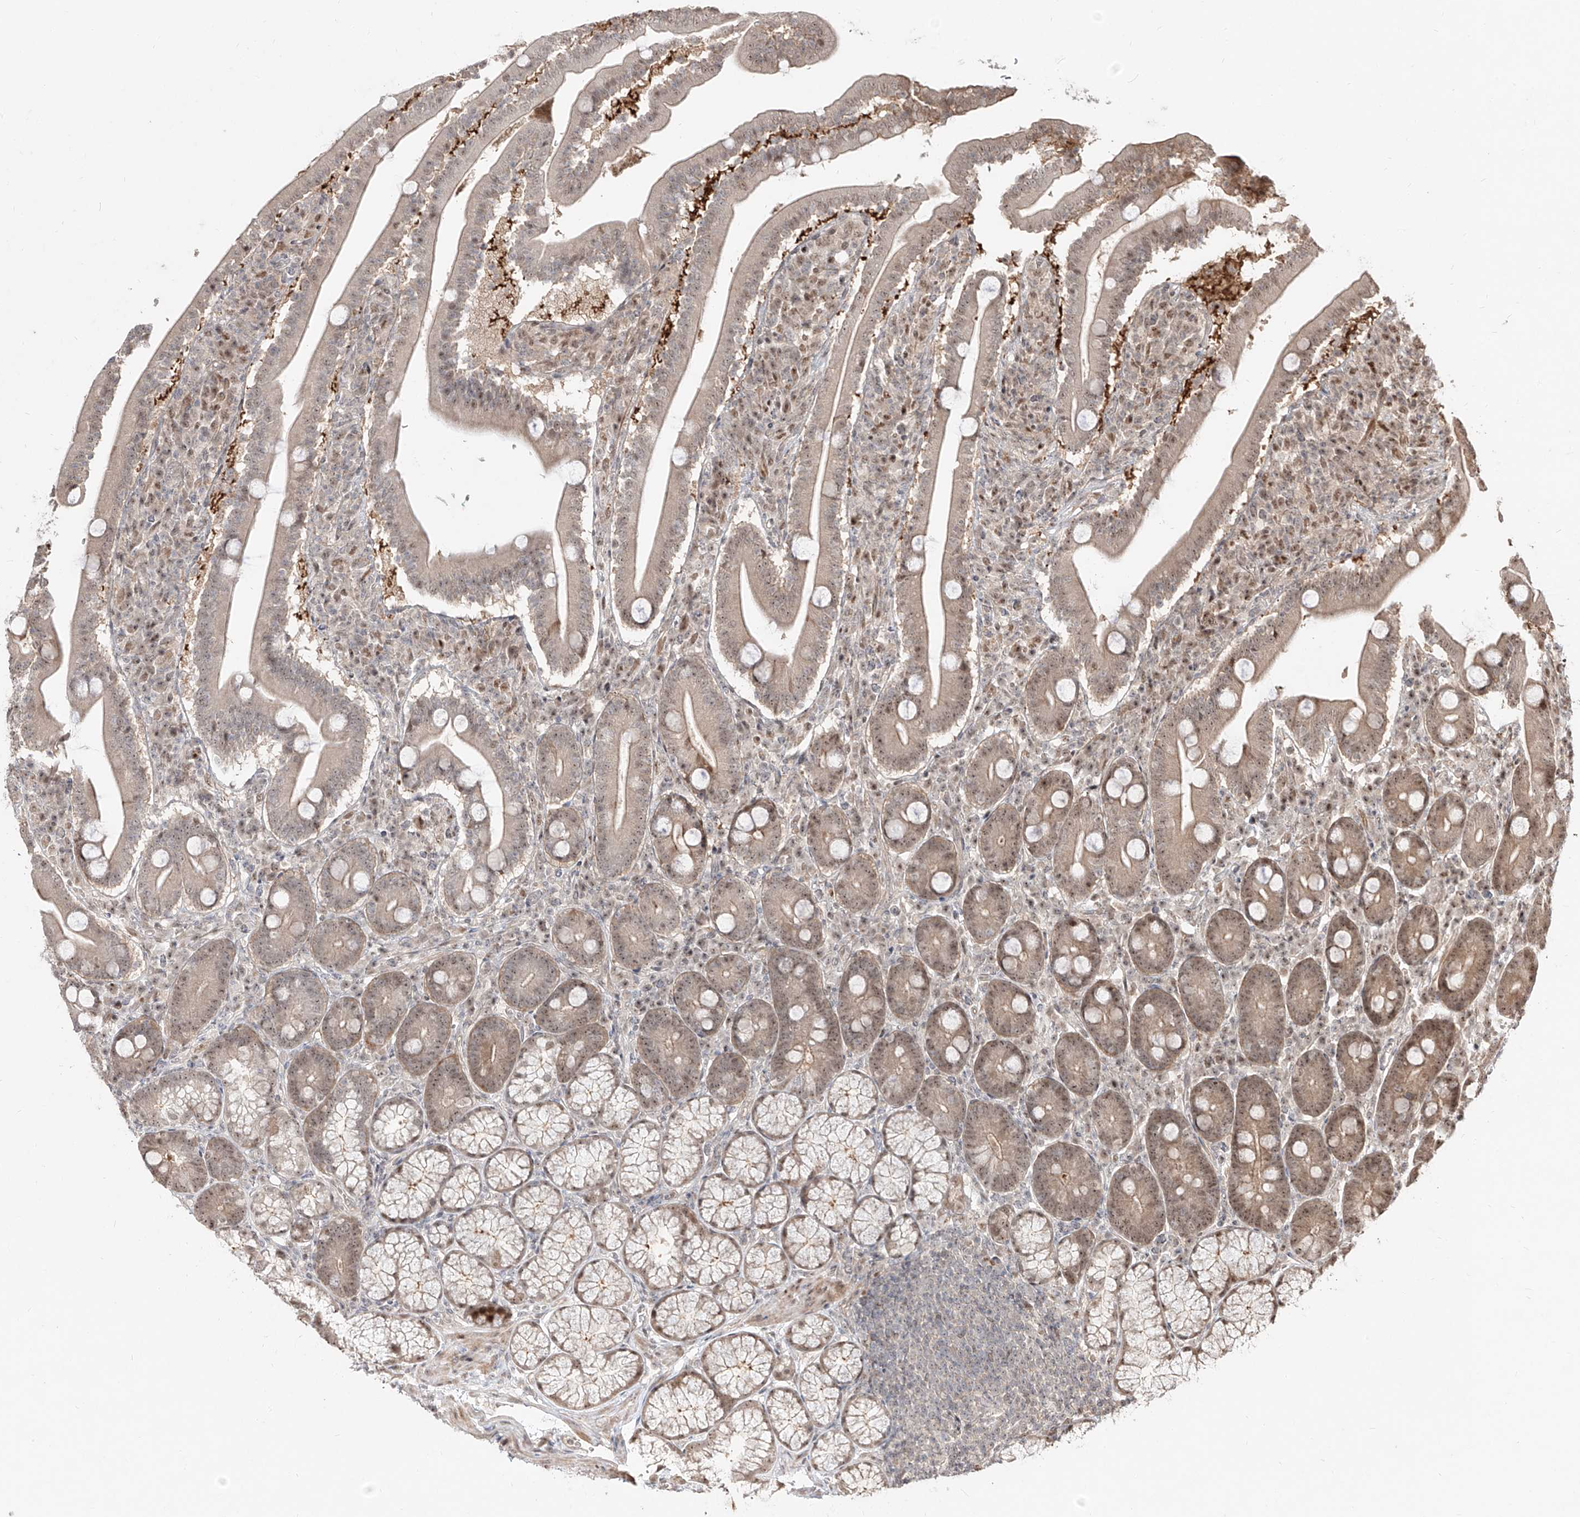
{"staining": {"intensity": "moderate", "quantity": "25%-75%", "location": "cytoplasmic/membranous,nuclear"}, "tissue": "duodenum", "cell_type": "Glandular cells", "image_type": "normal", "snomed": [{"axis": "morphology", "description": "Normal tissue, NOS"}, {"axis": "topography", "description": "Duodenum"}], "caption": "A brown stain labels moderate cytoplasmic/membranous,nuclear positivity of a protein in glandular cells of unremarkable duodenum.", "gene": "ZNF710", "patient": {"sex": "male", "age": 35}}